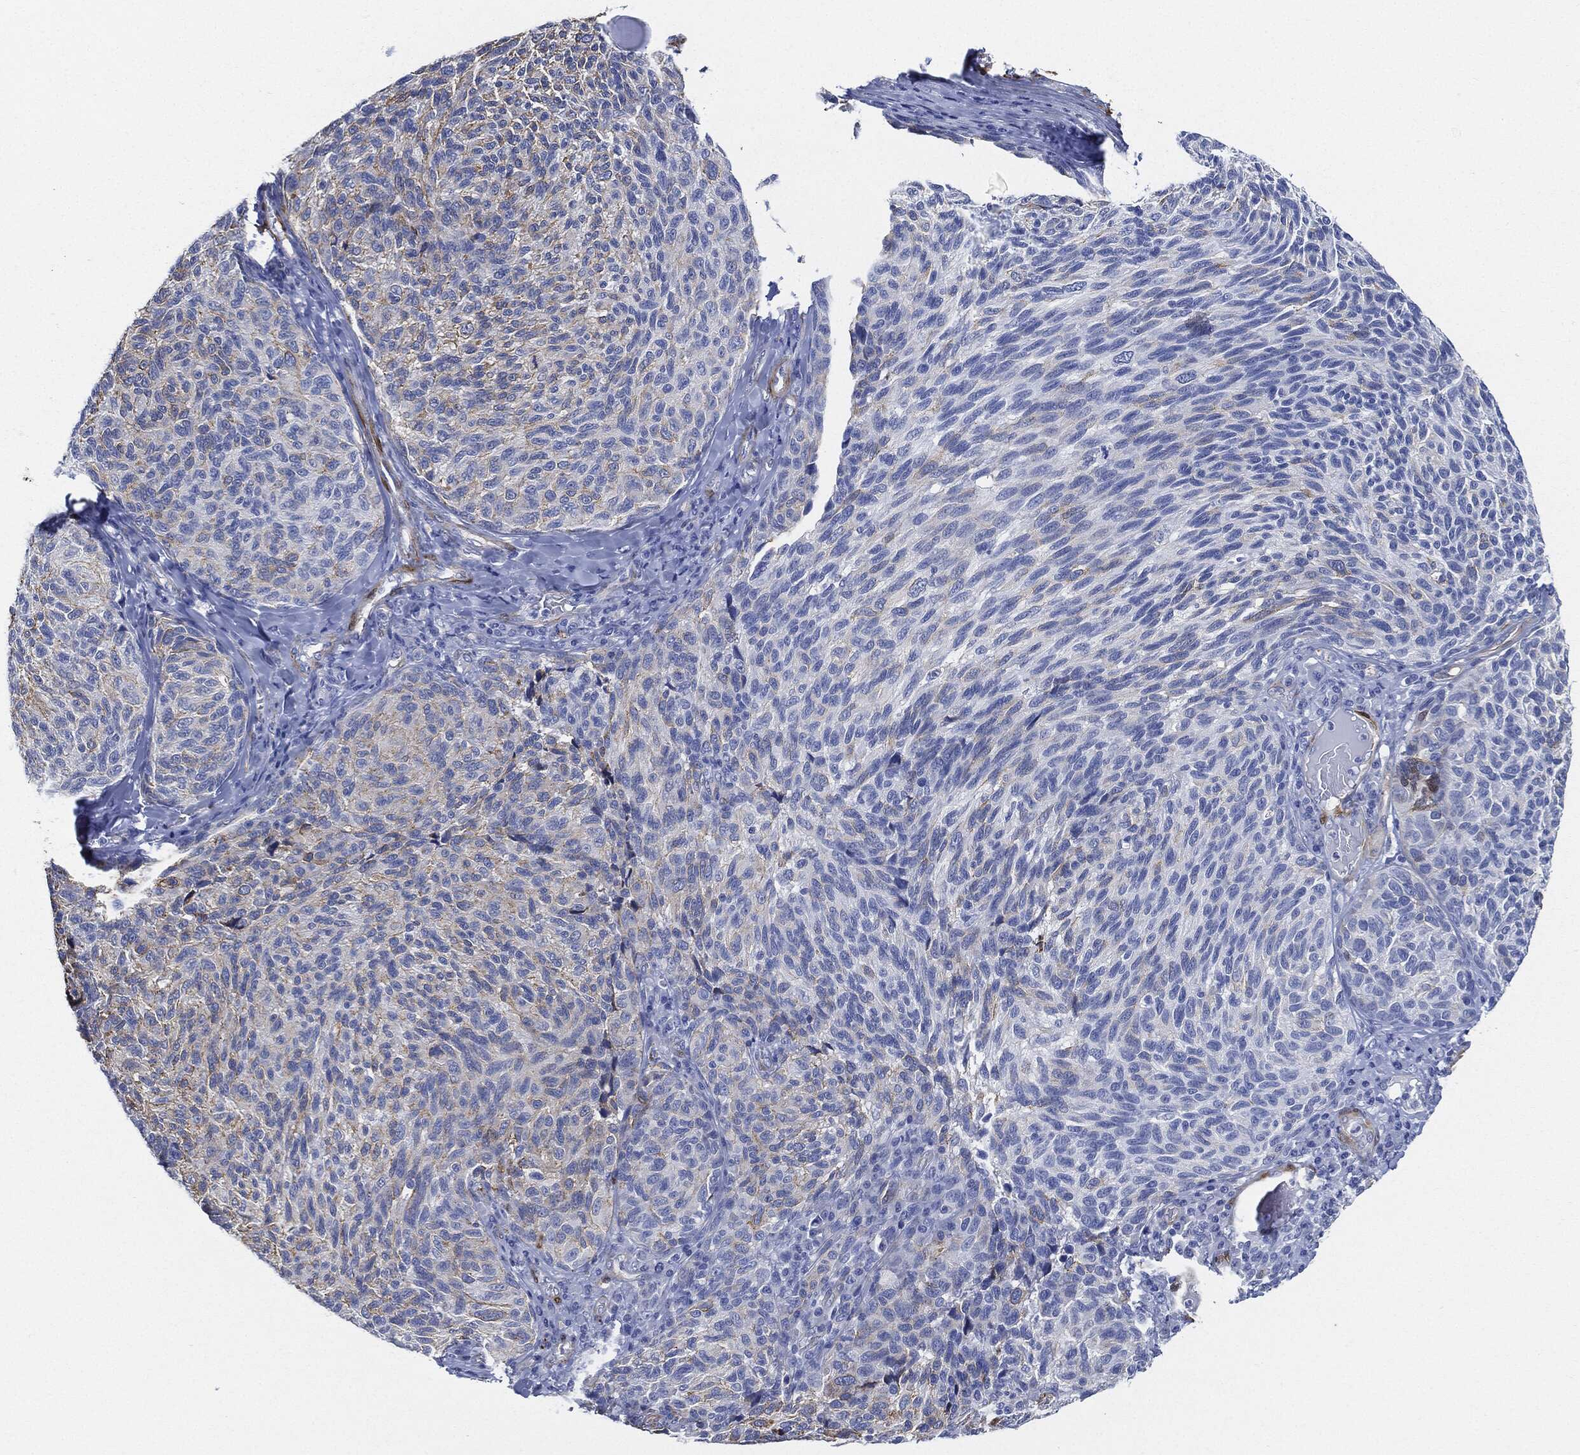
{"staining": {"intensity": "weak", "quantity": "<25%", "location": "cytoplasmic/membranous"}, "tissue": "melanoma", "cell_type": "Tumor cells", "image_type": "cancer", "snomed": [{"axis": "morphology", "description": "Malignant melanoma, NOS"}, {"axis": "topography", "description": "Skin"}], "caption": "Immunohistochemistry (IHC) of melanoma demonstrates no expression in tumor cells.", "gene": "TAGLN", "patient": {"sex": "female", "age": 73}}